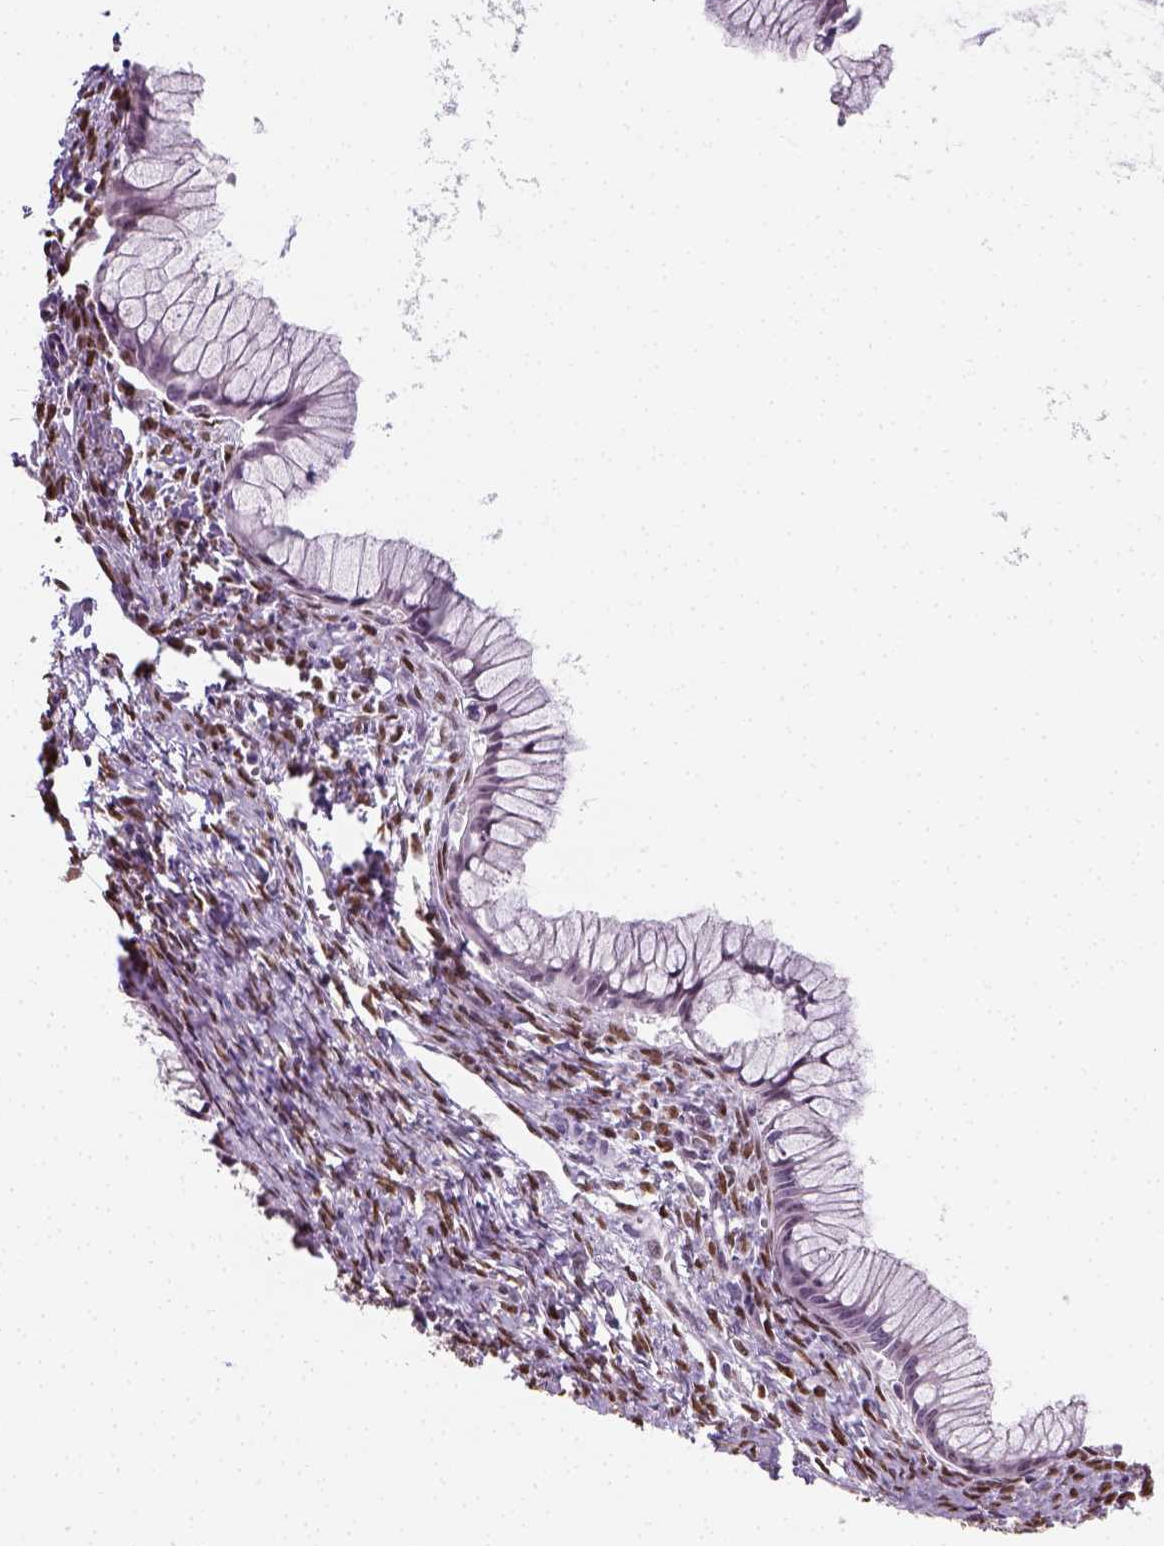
{"staining": {"intensity": "negative", "quantity": "none", "location": "none"}, "tissue": "ovarian cancer", "cell_type": "Tumor cells", "image_type": "cancer", "snomed": [{"axis": "morphology", "description": "Cystadenocarcinoma, mucinous, NOS"}, {"axis": "topography", "description": "Ovary"}], "caption": "DAB (3,3'-diaminobenzidine) immunohistochemical staining of human mucinous cystadenocarcinoma (ovarian) exhibits no significant positivity in tumor cells.", "gene": "C1orf112", "patient": {"sex": "female", "age": 41}}